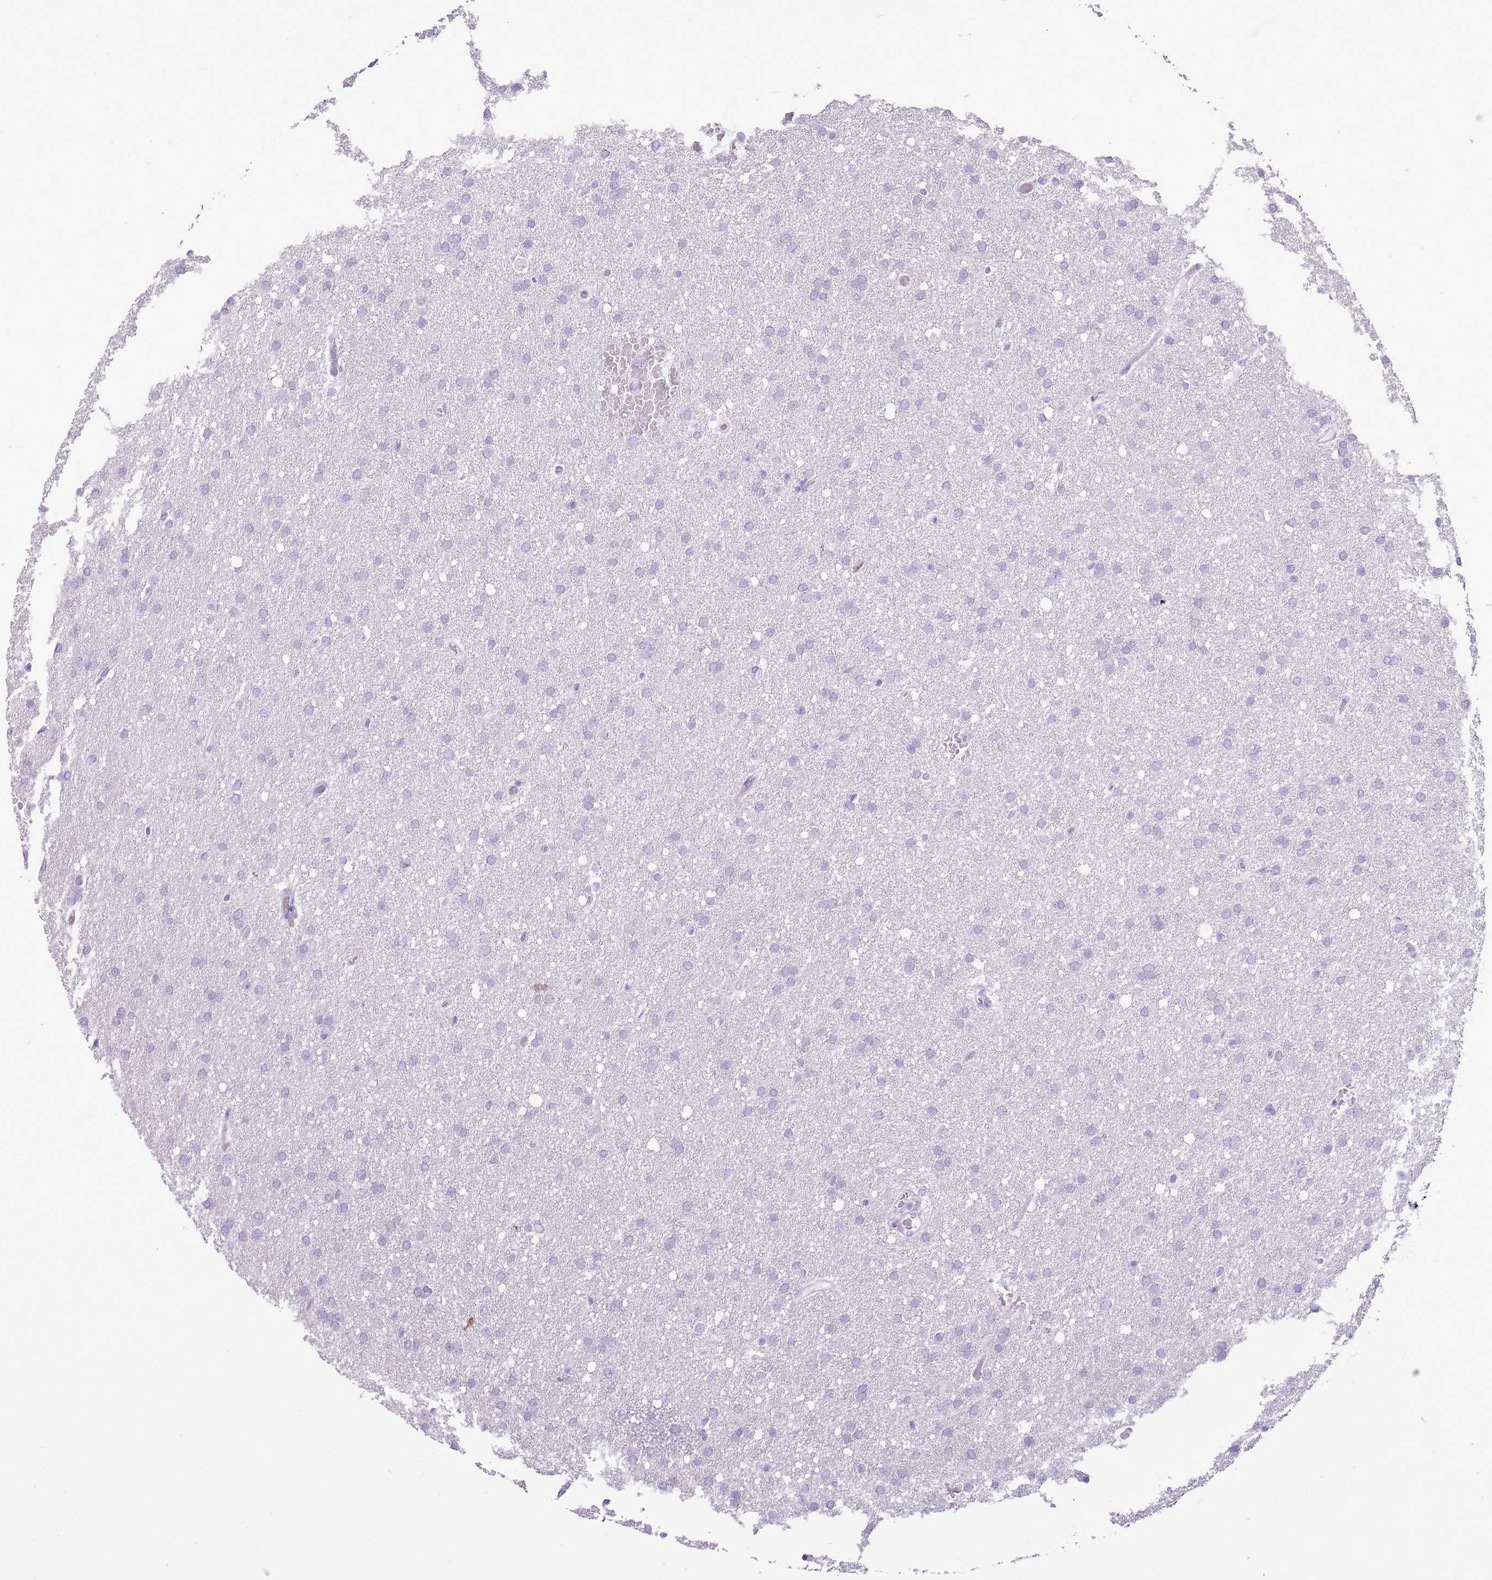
{"staining": {"intensity": "negative", "quantity": "none", "location": "none"}, "tissue": "glioma", "cell_type": "Tumor cells", "image_type": "cancer", "snomed": [{"axis": "morphology", "description": "Glioma, malignant, High grade"}, {"axis": "topography", "description": "Cerebral cortex"}], "caption": "Histopathology image shows no significant protein expression in tumor cells of glioma.", "gene": "RPL3L", "patient": {"sex": "female", "age": 36}}